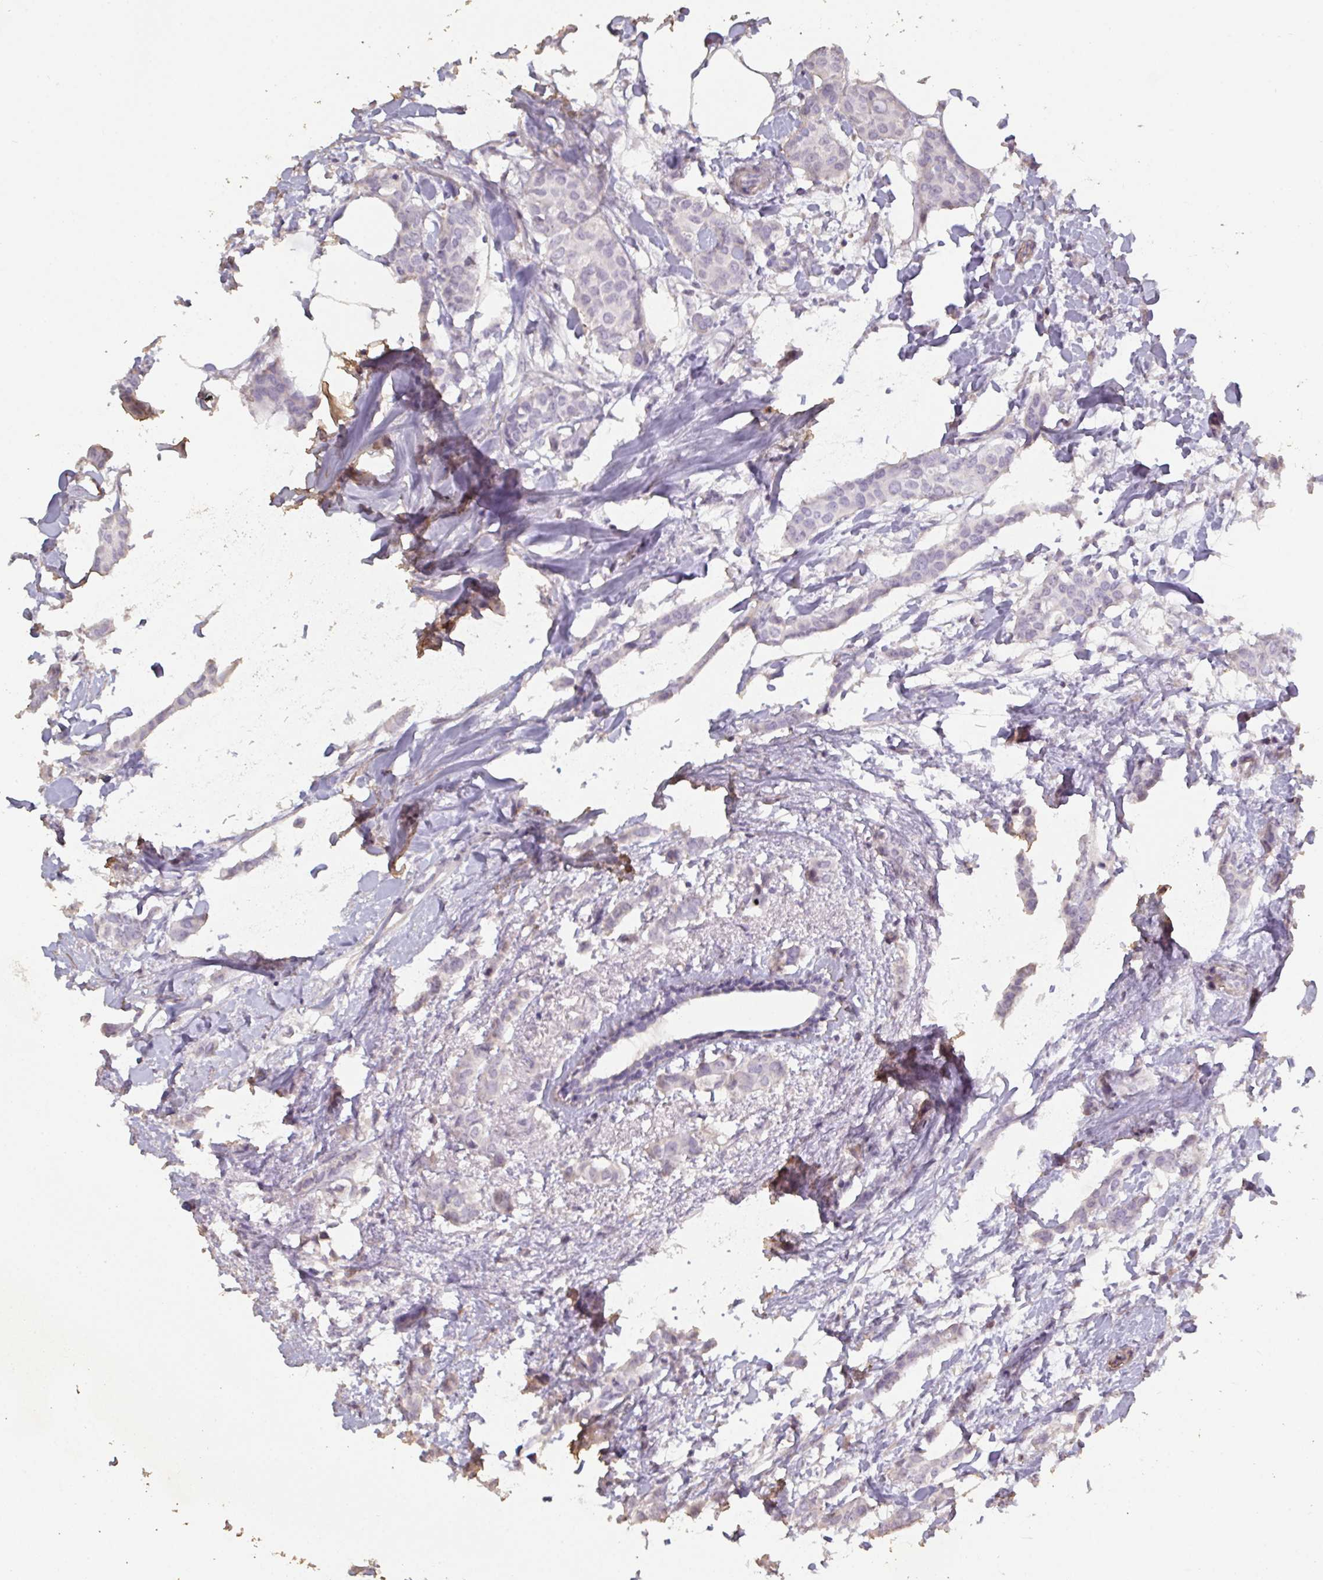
{"staining": {"intensity": "weak", "quantity": "<25%", "location": "cytoplasmic/membranous"}, "tissue": "breast cancer", "cell_type": "Tumor cells", "image_type": "cancer", "snomed": [{"axis": "morphology", "description": "Duct carcinoma"}, {"axis": "topography", "description": "Breast"}], "caption": "Immunohistochemistry (IHC) image of human breast infiltrating ductal carcinoma stained for a protein (brown), which shows no positivity in tumor cells. (DAB (3,3'-diaminobenzidine) immunohistochemistry visualized using brightfield microscopy, high magnification).", "gene": "OR5P3", "patient": {"sex": "female", "age": 62}}